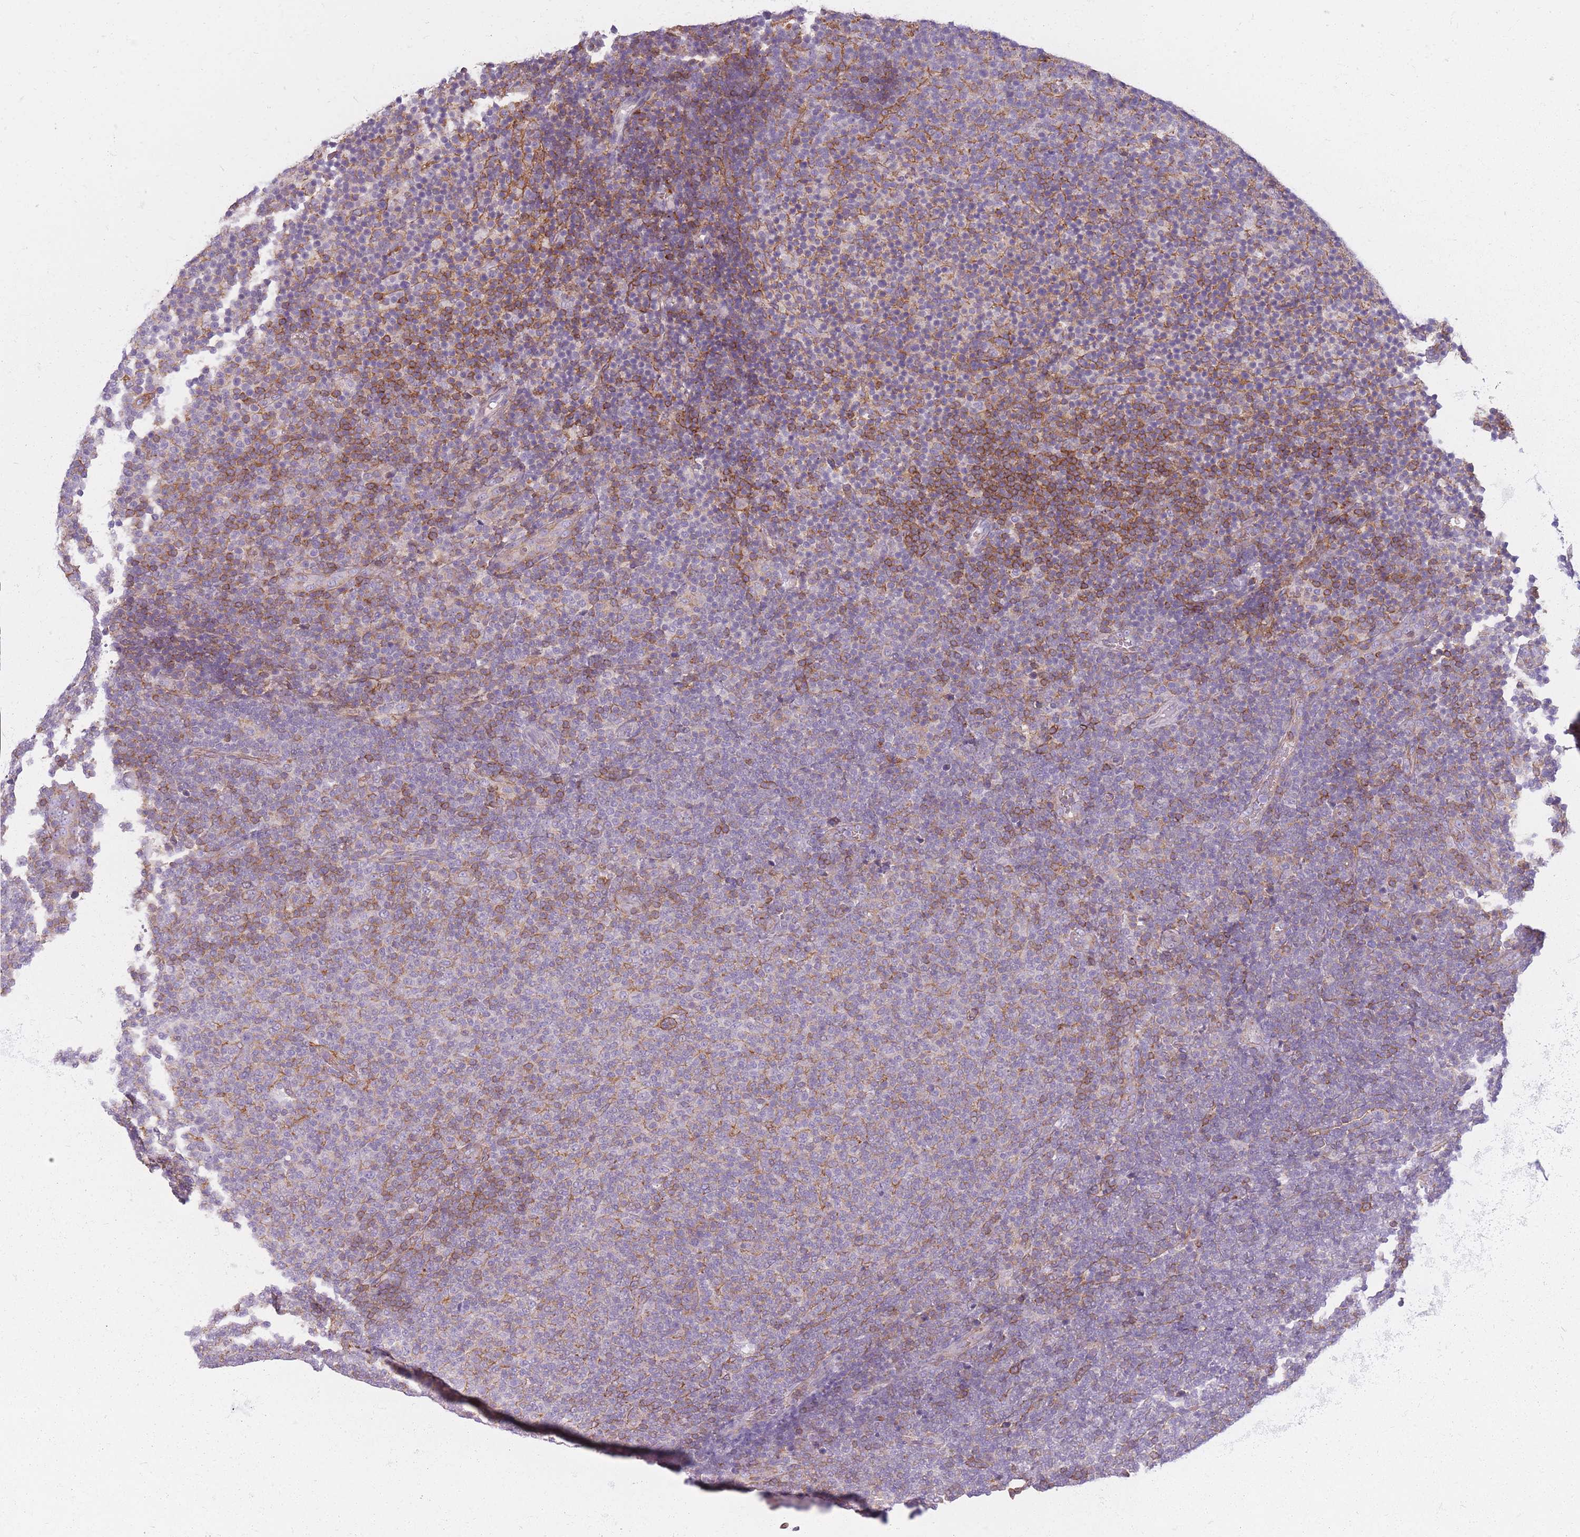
{"staining": {"intensity": "strong", "quantity": "<25%", "location": "cytoplasmic/membranous"}, "tissue": "lymphoma", "cell_type": "Tumor cells", "image_type": "cancer", "snomed": [{"axis": "morphology", "description": "Malignant lymphoma, non-Hodgkin's type, Low grade"}, {"axis": "topography", "description": "Lymph node"}], "caption": "About <25% of tumor cells in low-grade malignant lymphoma, non-Hodgkin's type demonstrate strong cytoplasmic/membranous protein staining as visualized by brown immunohistochemical staining.", "gene": "ADD1", "patient": {"sex": "male", "age": 66}}